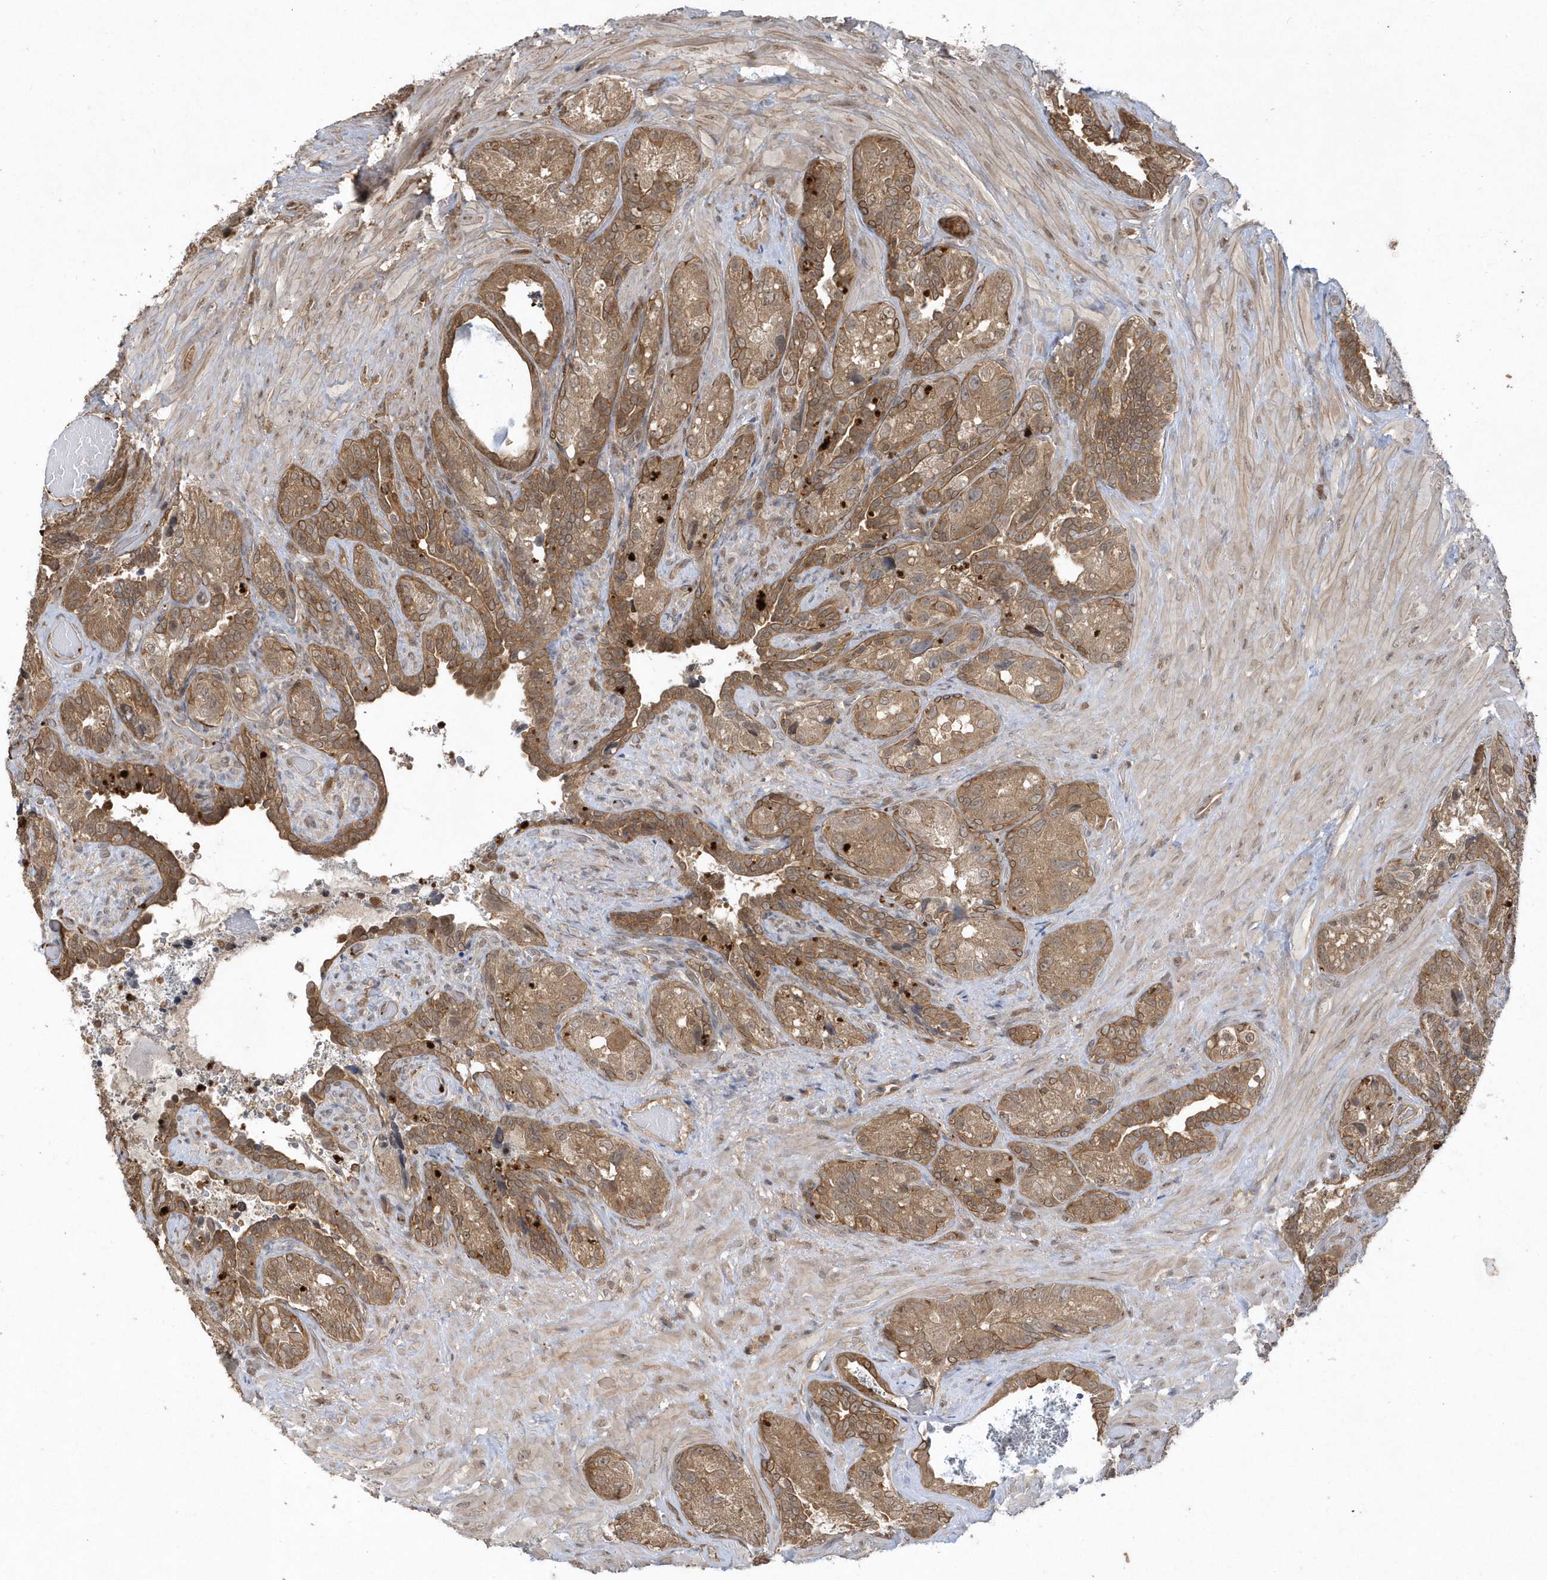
{"staining": {"intensity": "moderate", "quantity": ">75%", "location": "cytoplasmic/membranous"}, "tissue": "seminal vesicle", "cell_type": "Glandular cells", "image_type": "normal", "snomed": [{"axis": "morphology", "description": "Normal tissue, NOS"}, {"axis": "topography", "description": "Seminal veicle"}, {"axis": "topography", "description": "Peripheral nerve tissue"}], "caption": "The histopathology image shows immunohistochemical staining of normal seminal vesicle. There is moderate cytoplasmic/membranous staining is seen in approximately >75% of glandular cells. The protein is shown in brown color, while the nuclei are stained blue.", "gene": "ACYP1", "patient": {"sex": "male", "age": 67}}